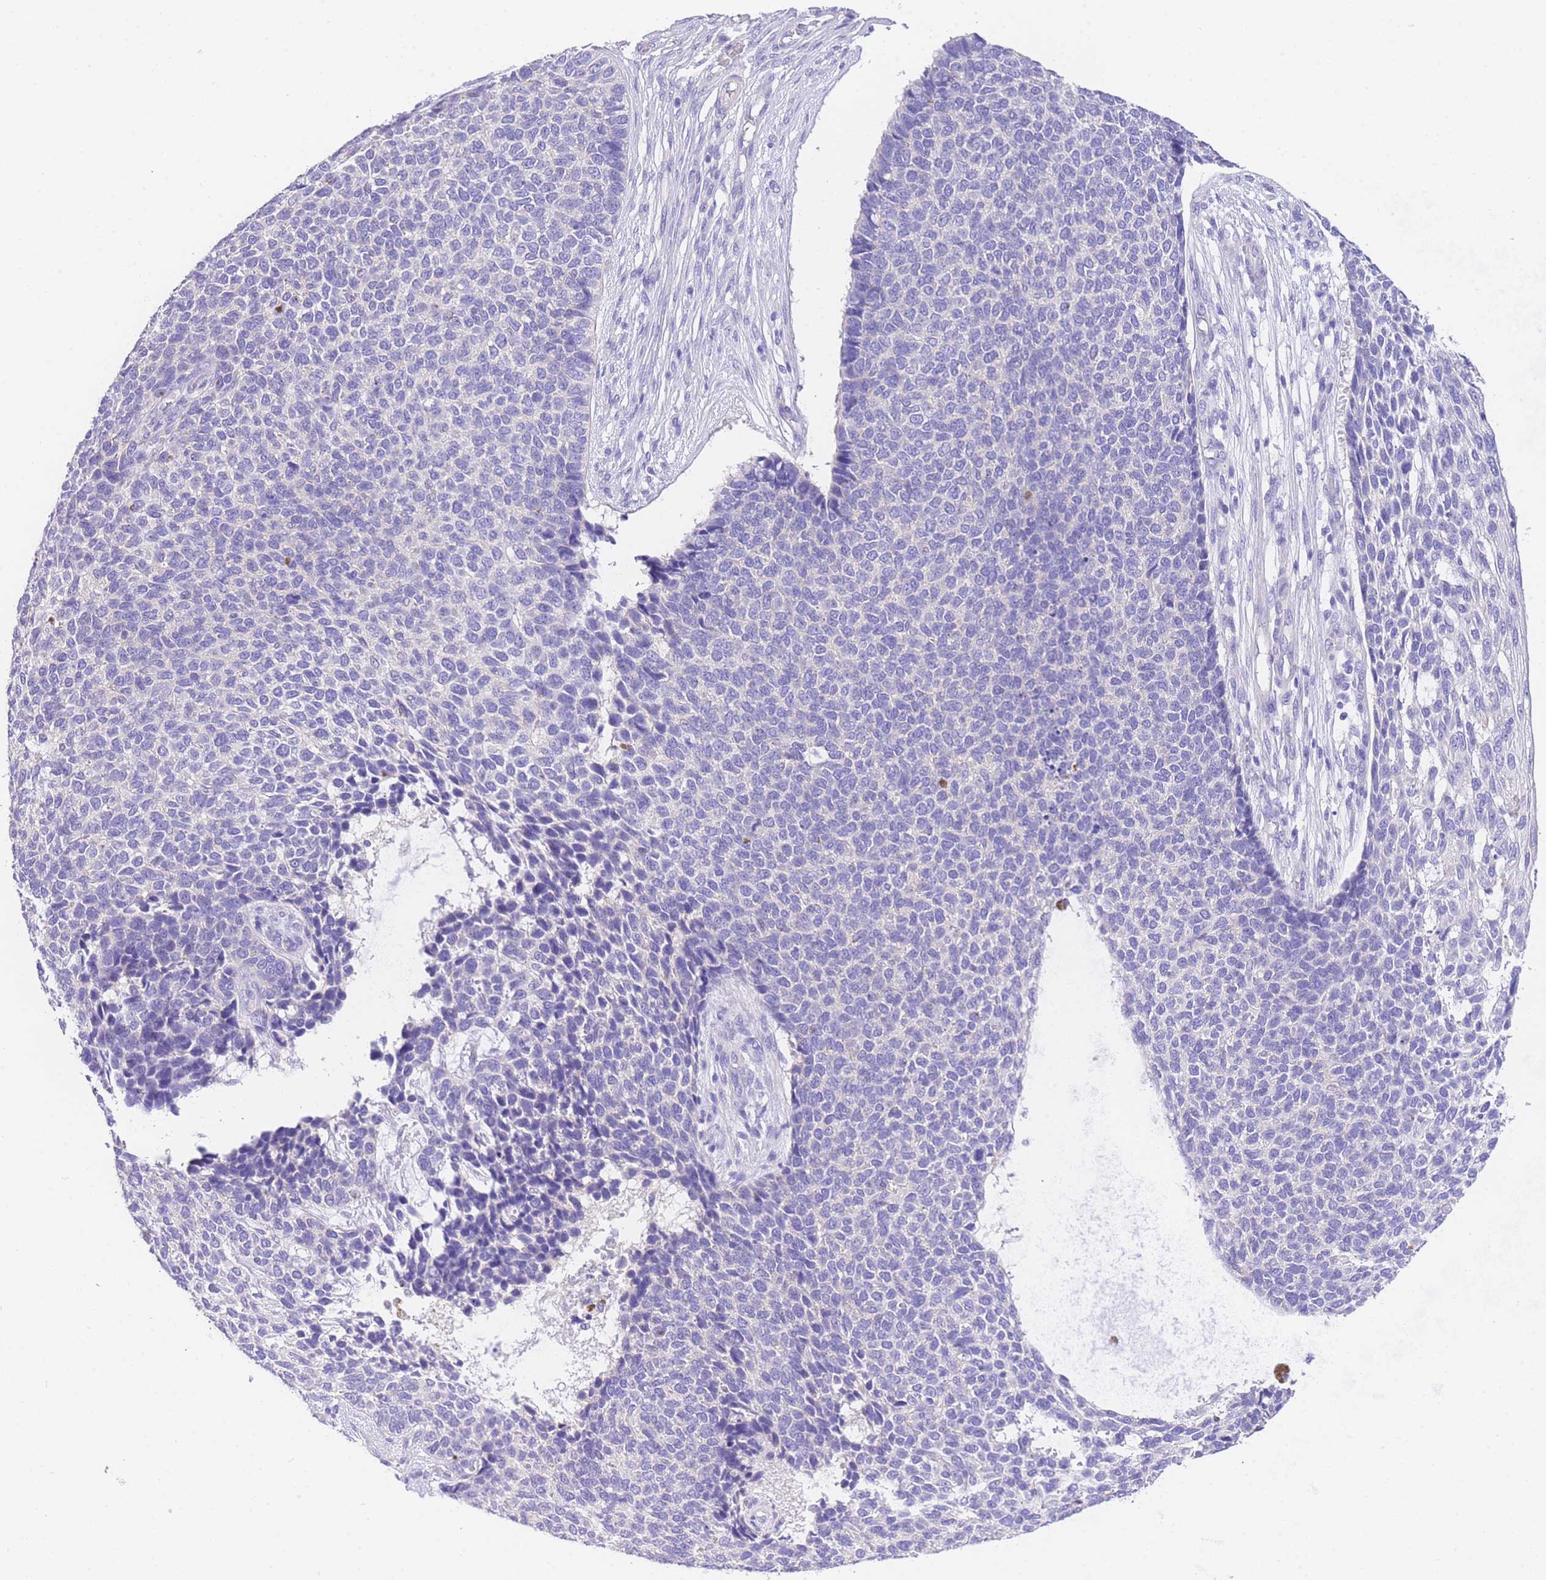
{"staining": {"intensity": "negative", "quantity": "none", "location": "none"}, "tissue": "skin cancer", "cell_type": "Tumor cells", "image_type": "cancer", "snomed": [{"axis": "morphology", "description": "Basal cell carcinoma"}, {"axis": "topography", "description": "Skin"}], "caption": "Tumor cells show no significant protein staining in skin basal cell carcinoma.", "gene": "EPN2", "patient": {"sex": "female", "age": 84}}